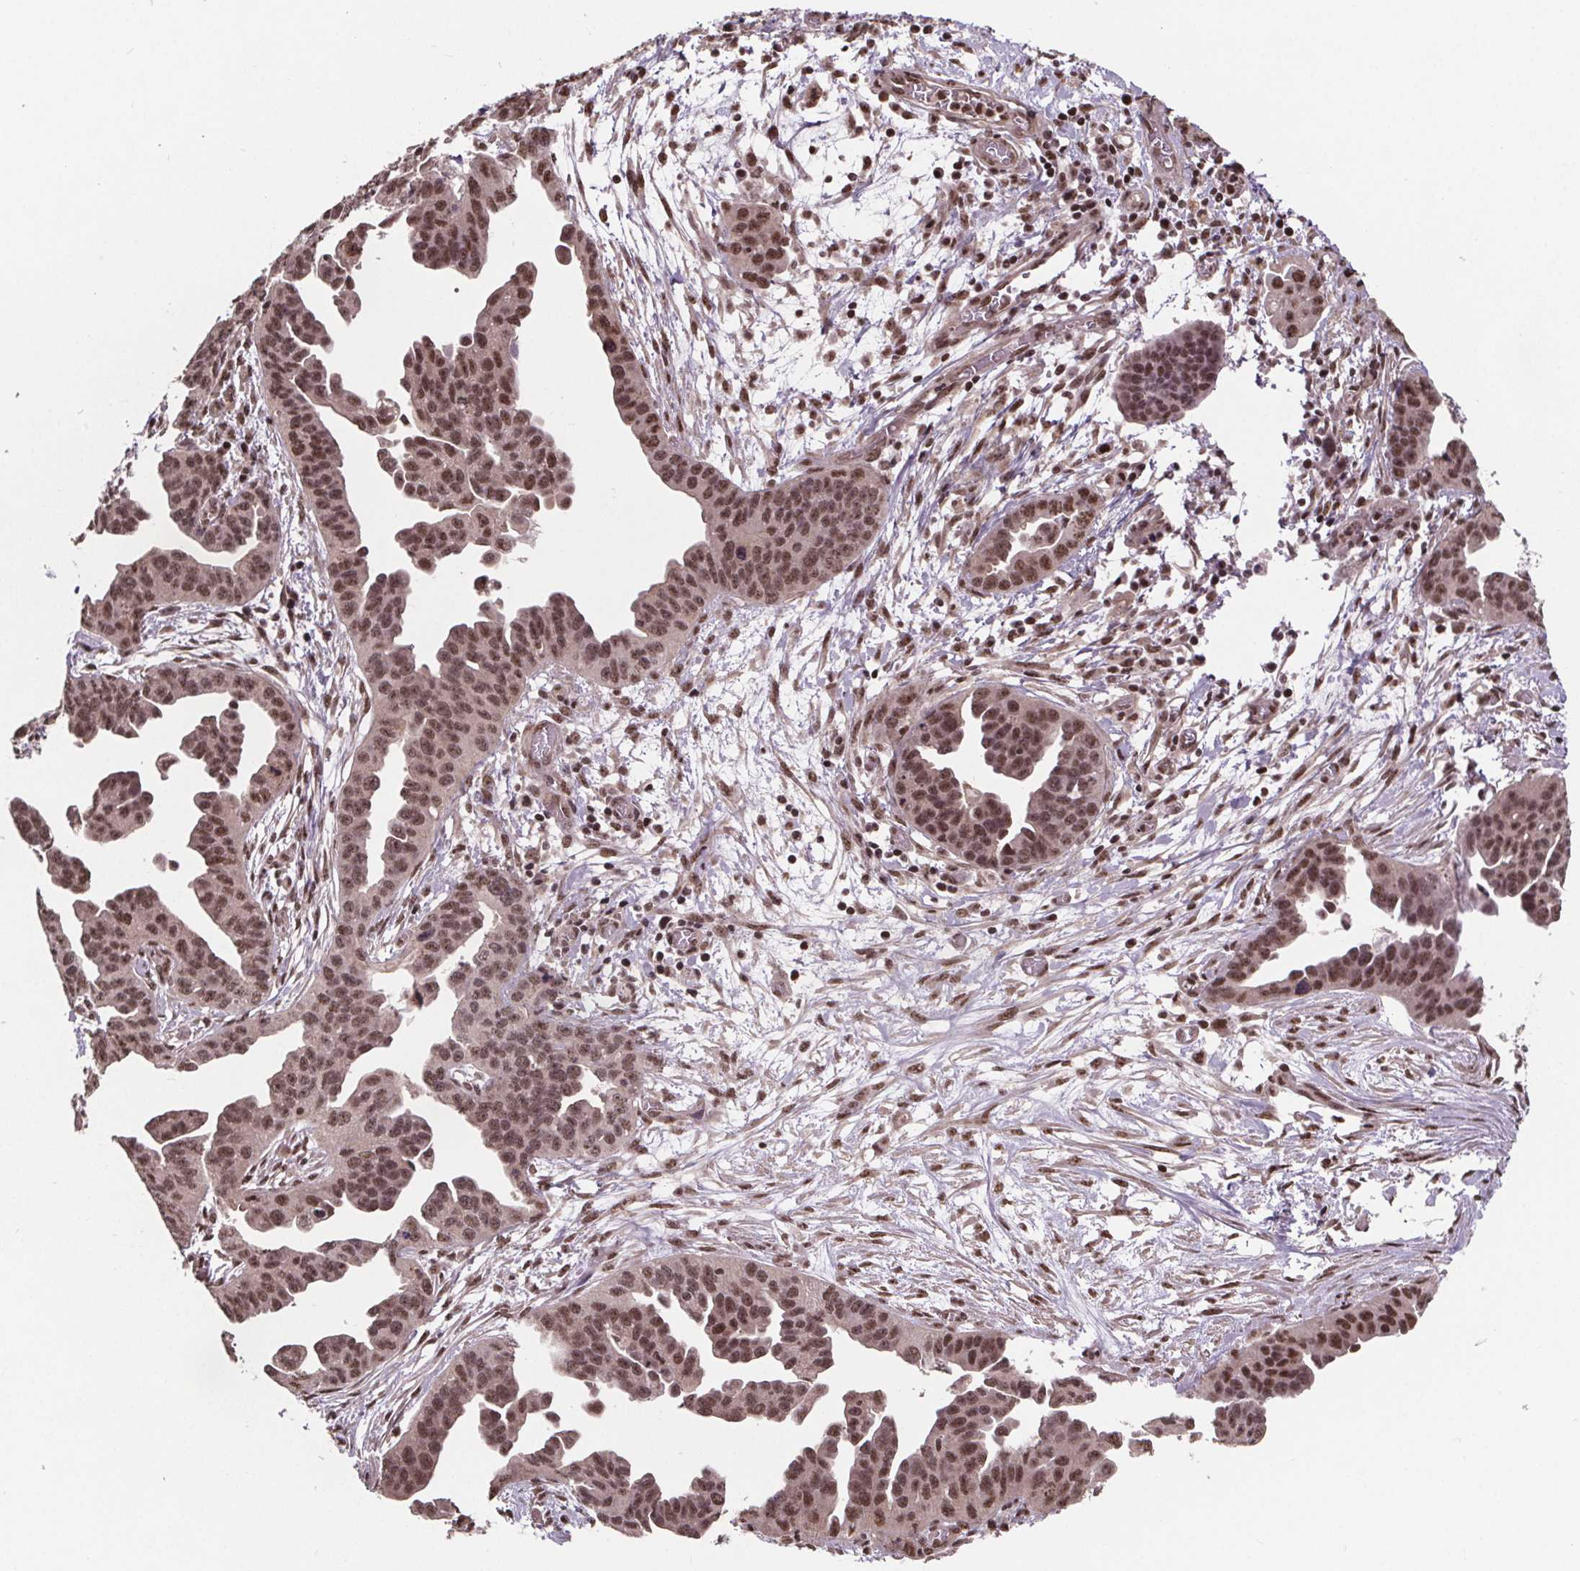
{"staining": {"intensity": "moderate", "quantity": ">75%", "location": "nuclear"}, "tissue": "ovarian cancer", "cell_type": "Tumor cells", "image_type": "cancer", "snomed": [{"axis": "morphology", "description": "Cystadenocarcinoma, serous, NOS"}, {"axis": "topography", "description": "Ovary"}], "caption": "Immunohistochemical staining of ovarian cancer demonstrates medium levels of moderate nuclear protein expression in about >75% of tumor cells.", "gene": "JARID2", "patient": {"sex": "female", "age": 75}}